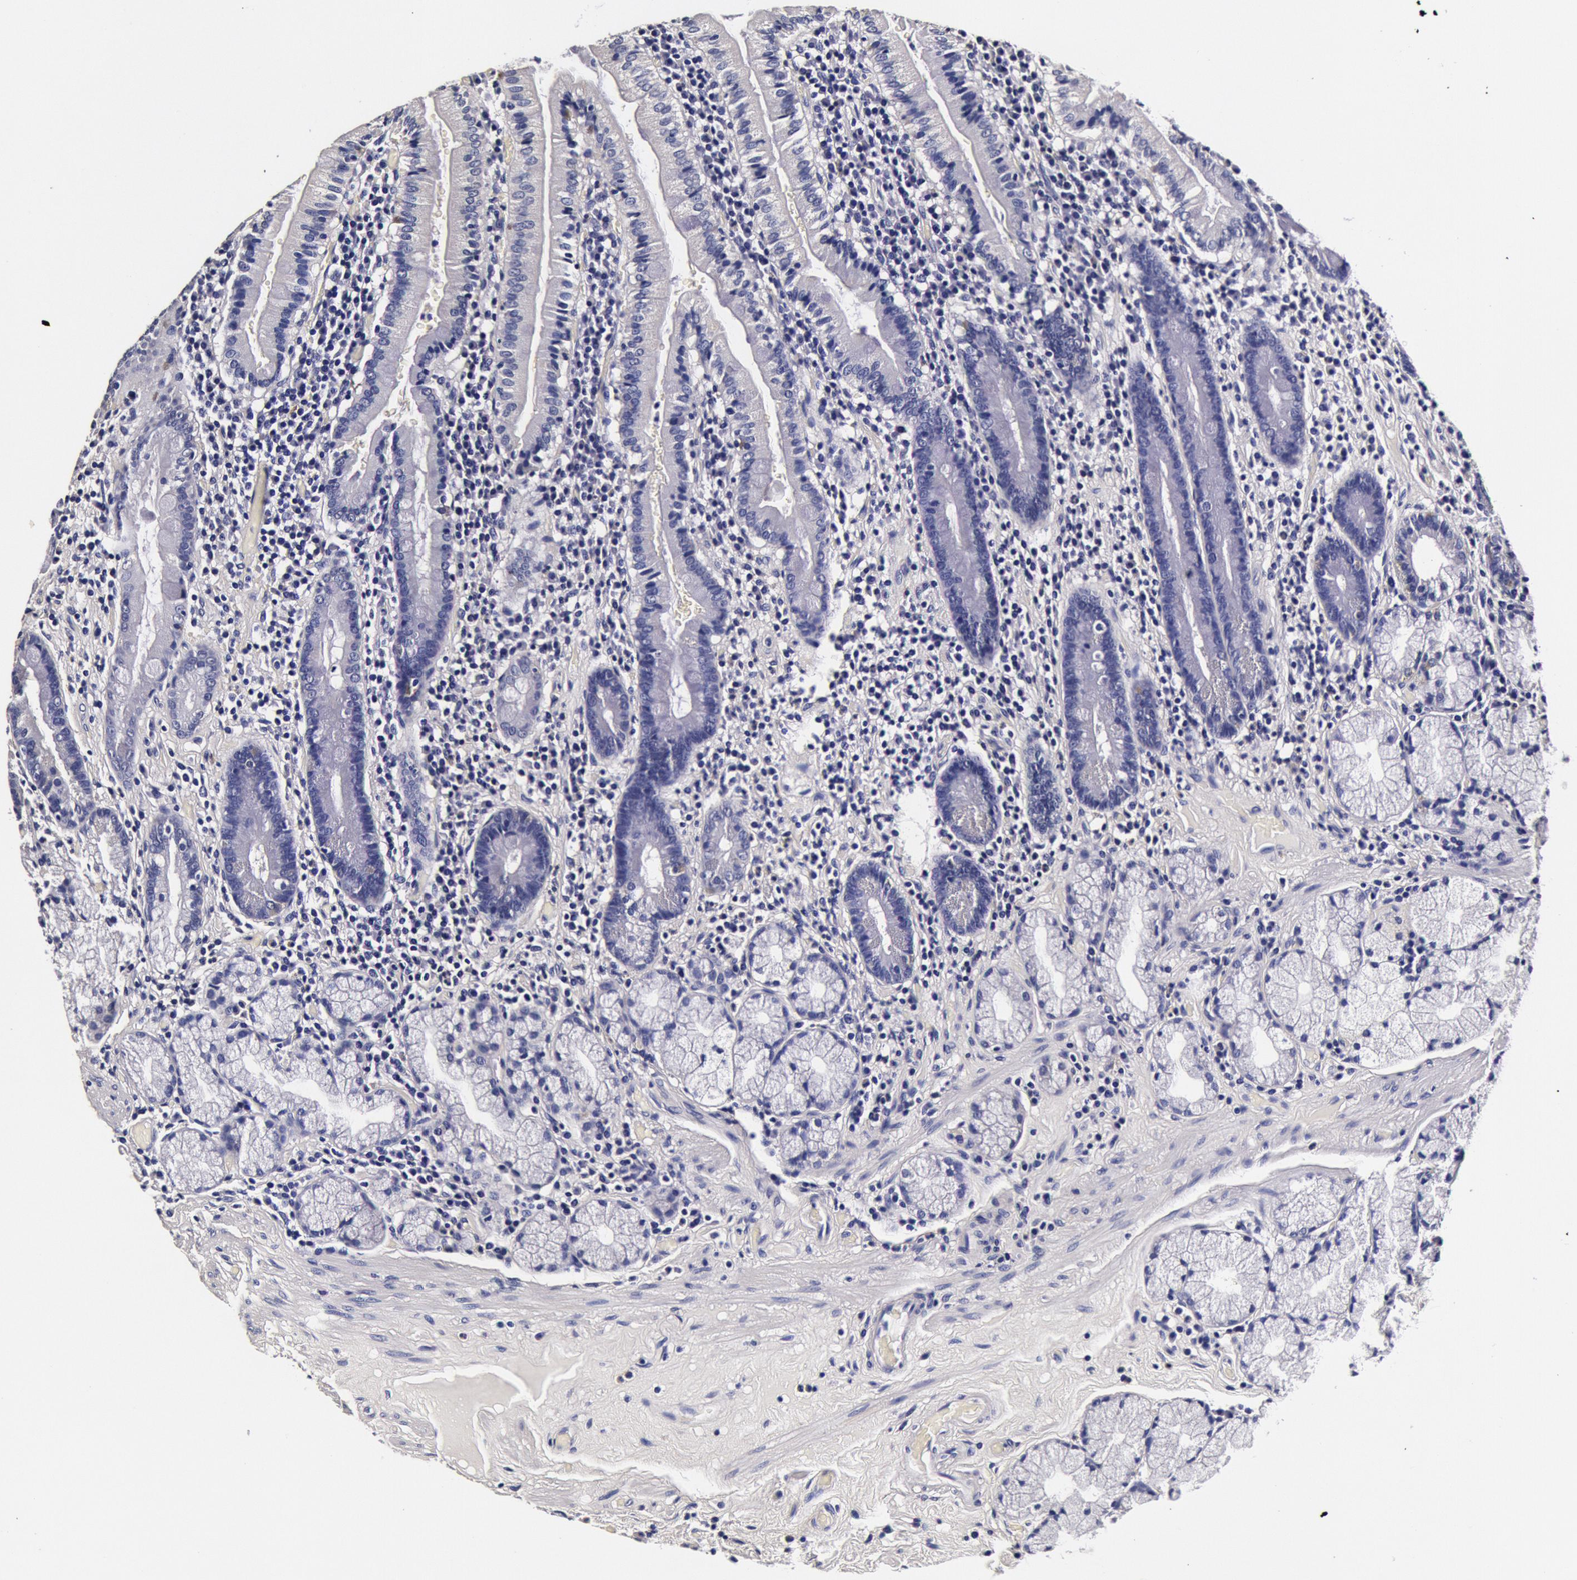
{"staining": {"intensity": "negative", "quantity": "none", "location": "none"}, "tissue": "duodenum", "cell_type": "Glandular cells", "image_type": "normal", "snomed": [{"axis": "morphology", "description": "Normal tissue, NOS"}, {"axis": "topography", "description": "Stomach, lower"}, {"axis": "topography", "description": "Duodenum"}], "caption": "DAB (3,3'-diaminobenzidine) immunohistochemical staining of benign human duodenum reveals no significant expression in glandular cells. (DAB (3,3'-diaminobenzidine) immunohistochemistry visualized using brightfield microscopy, high magnification).", "gene": "CCDC22", "patient": {"sex": "male", "age": 84}}